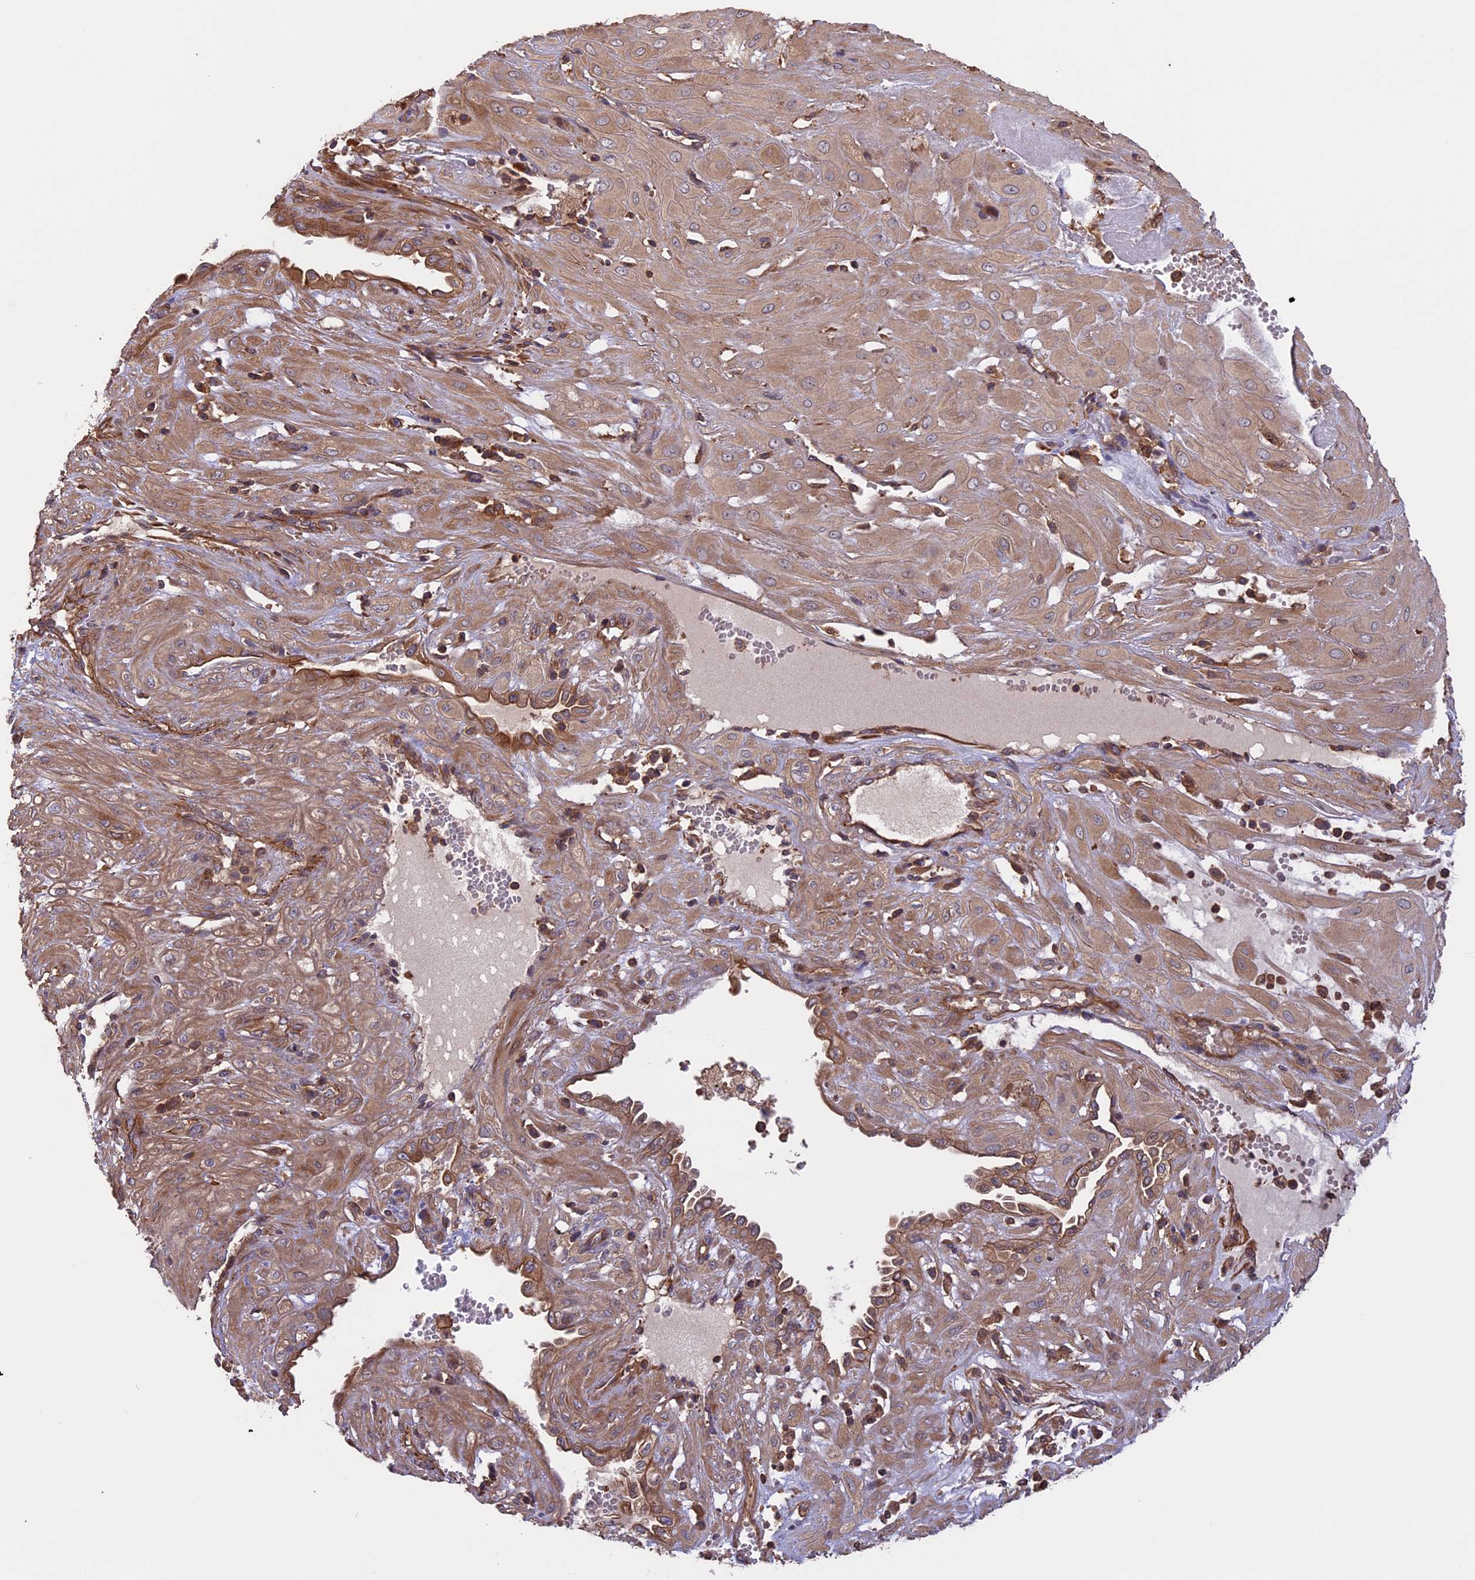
{"staining": {"intensity": "weak", "quantity": ">75%", "location": "cytoplasmic/membranous"}, "tissue": "cervical cancer", "cell_type": "Tumor cells", "image_type": "cancer", "snomed": [{"axis": "morphology", "description": "Squamous cell carcinoma, NOS"}, {"axis": "topography", "description": "Cervix"}], "caption": "IHC micrograph of neoplastic tissue: human squamous cell carcinoma (cervical) stained using immunohistochemistry (IHC) reveals low levels of weak protein expression localized specifically in the cytoplasmic/membranous of tumor cells, appearing as a cytoplasmic/membranous brown color.", "gene": "GAS8", "patient": {"sex": "female", "age": 36}}